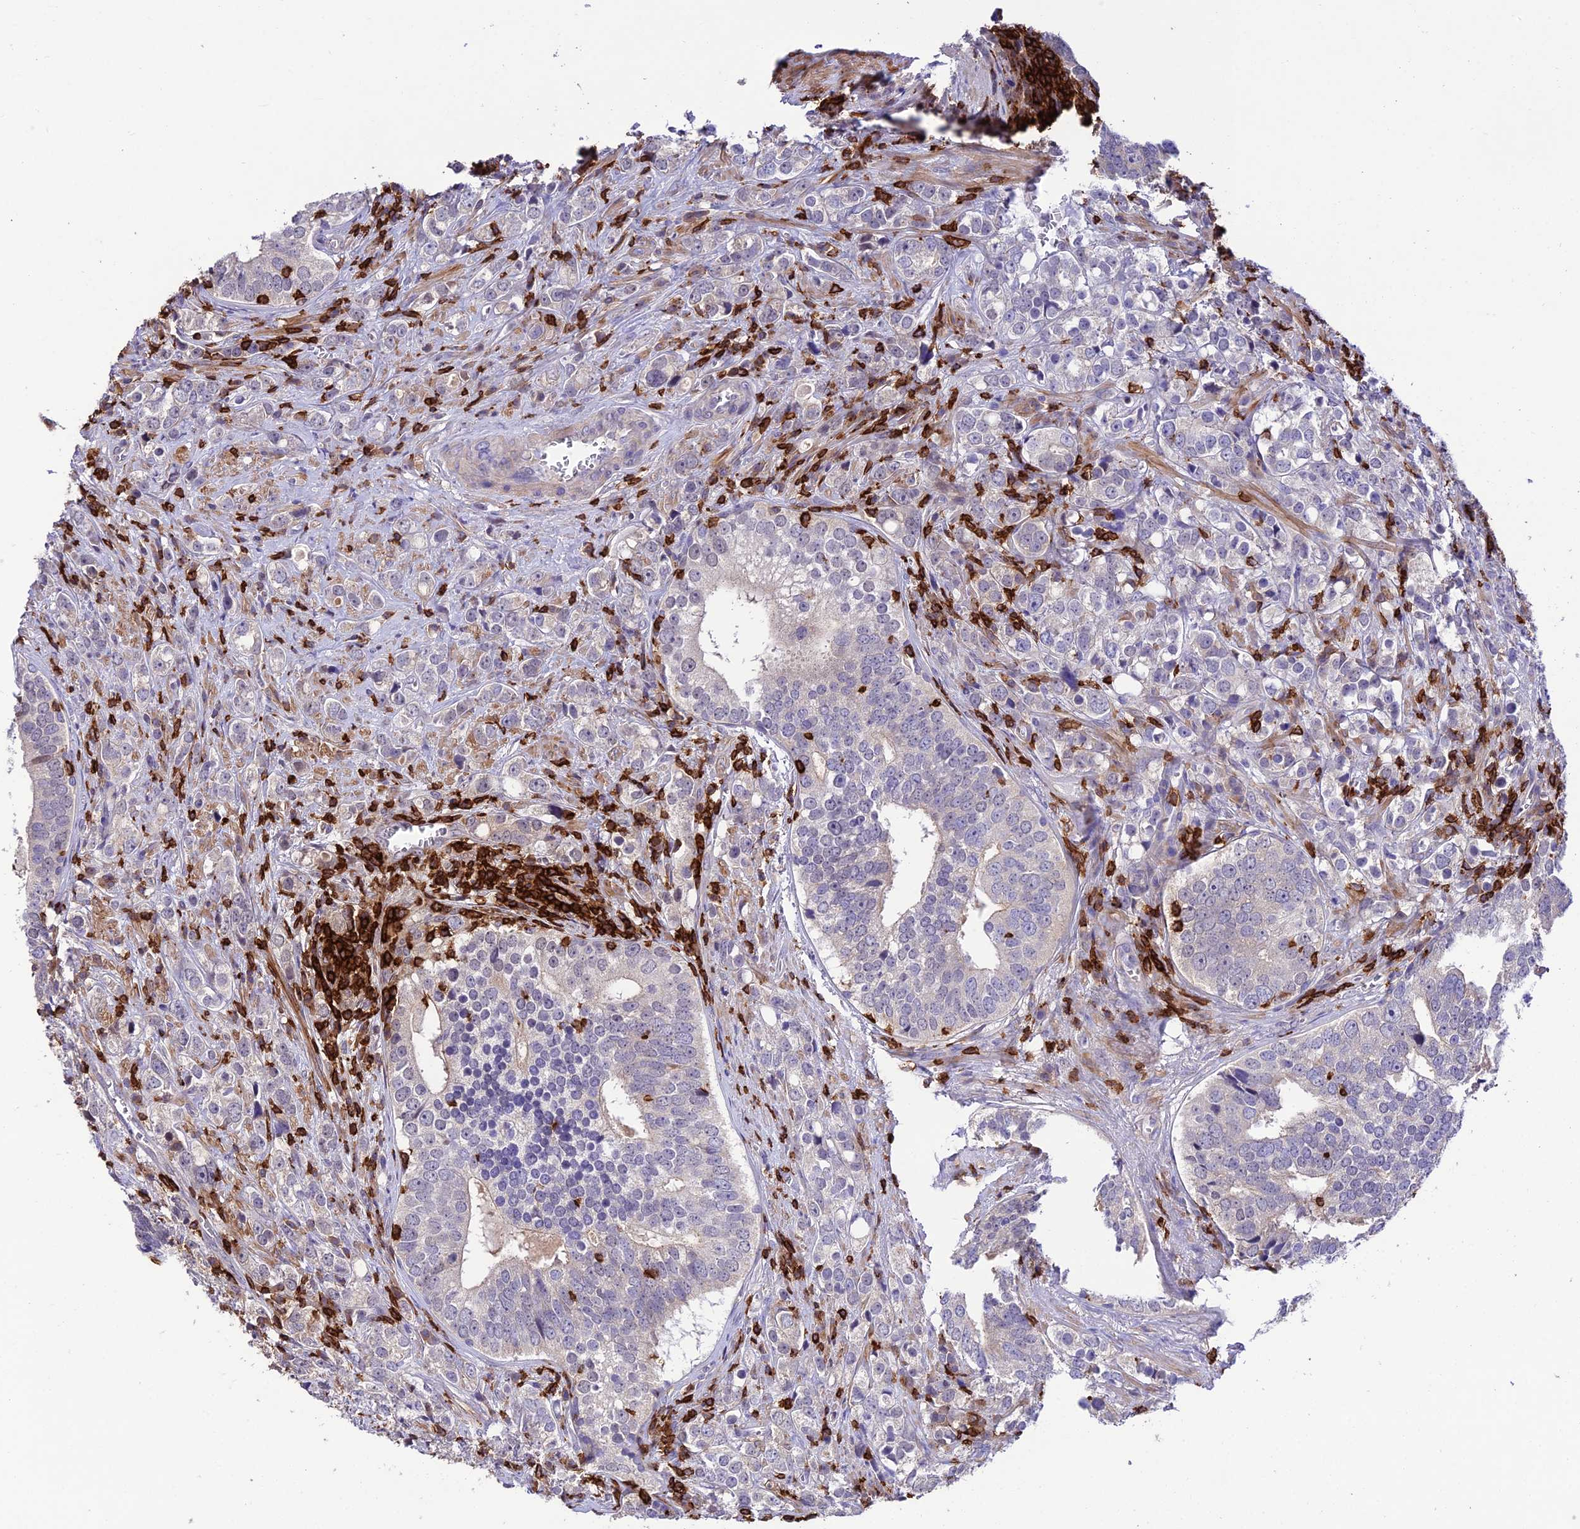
{"staining": {"intensity": "negative", "quantity": "none", "location": "none"}, "tissue": "prostate cancer", "cell_type": "Tumor cells", "image_type": "cancer", "snomed": [{"axis": "morphology", "description": "Adenocarcinoma, High grade"}, {"axis": "topography", "description": "Prostate"}], "caption": "High magnification brightfield microscopy of prostate cancer stained with DAB (brown) and counterstained with hematoxylin (blue): tumor cells show no significant positivity.", "gene": "PTPRCAP", "patient": {"sex": "male", "age": 71}}